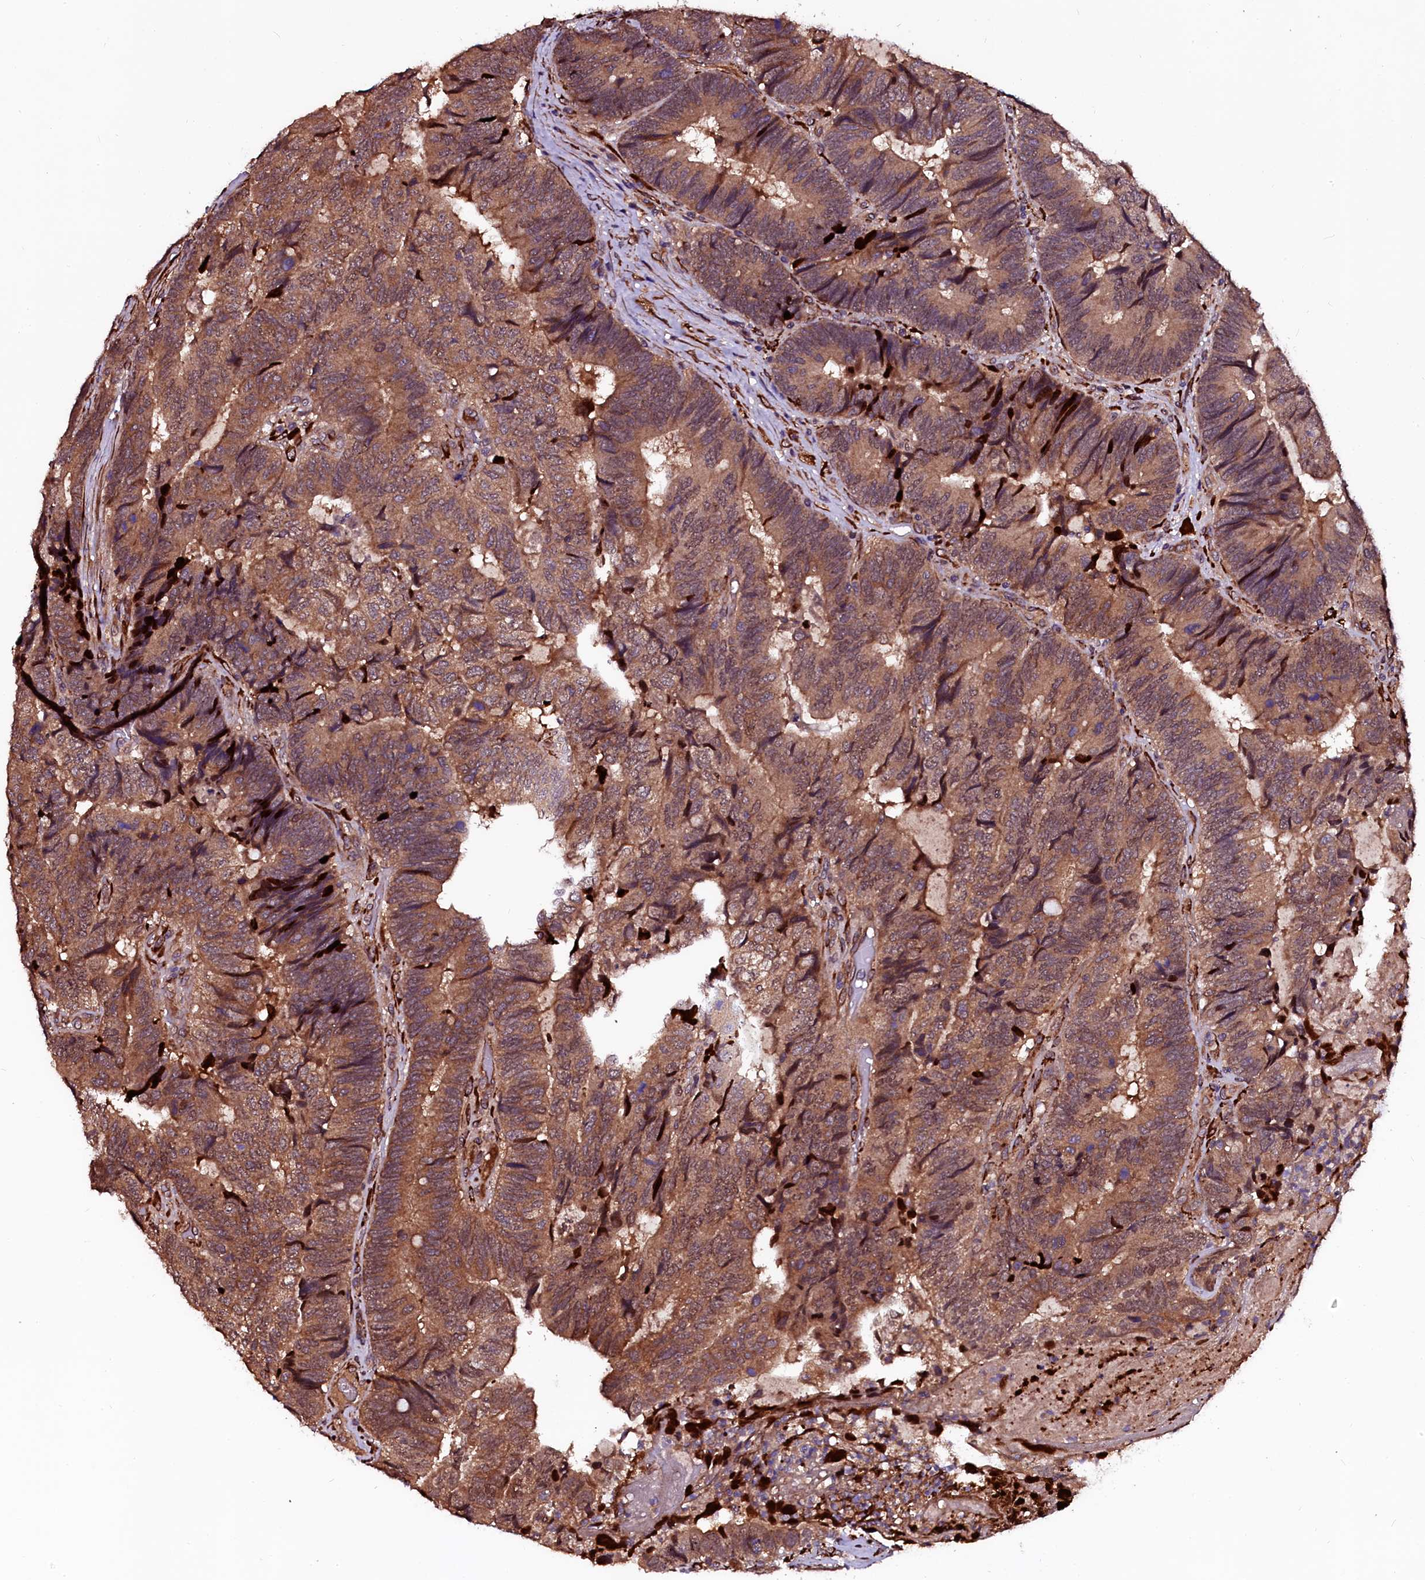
{"staining": {"intensity": "moderate", "quantity": ">75%", "location": "cytoplasmic/membranous"}, "tissue": "colorectal cancer", "cell_type": "Tumor cells", "image_type": "cancer", "snomed": [{"axis": "morphology", "description": "Adenocarcinoma, NOS"}, {"axis": "topography", "description": "Colon"}], "caption": "Tumor cells reveal moderate cytoplasmic/membranous positivity in approximately >75% of cells in colorectal cancer.", "gene": "N4BP1", "patient": {"sex": "female", "age": 67}}